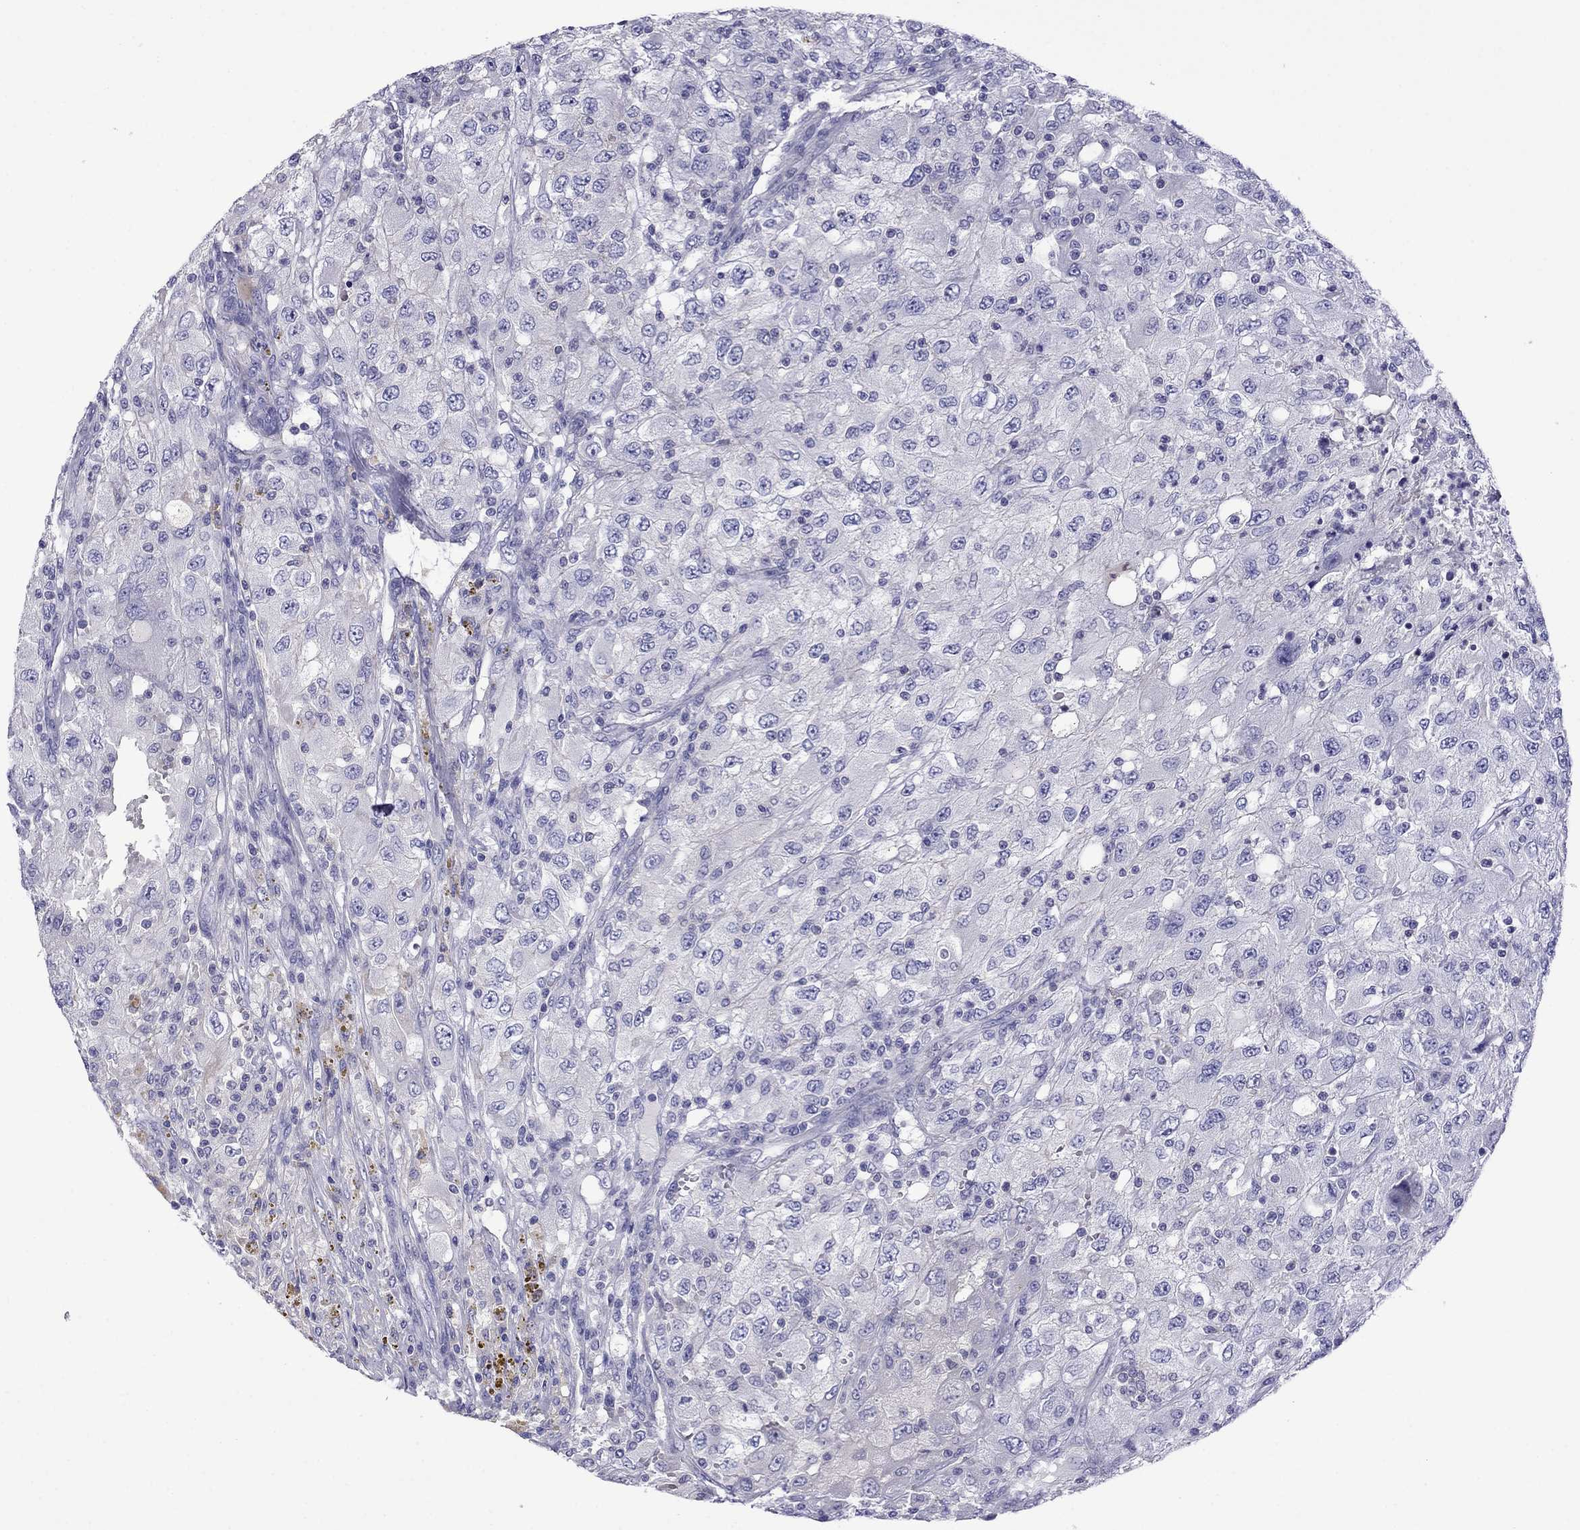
{"staining": {"intensity": "negative", "quantity": "none", "location": "none"}, "tissue": "renal cancer", "cell_type": "Tumor cells", "image_type": "cancer", "snomed": [{"axis": "morphology", "description": "Adenocarcinoma, NOS"}, {"axis": "topography", "description": "Kidney"}], "caption": "Immunohistochemical staining of human renal adenocarcinoma exhibits no significant positivity in tumor cells.", "gene": "STAR", "patient": {"sex": "female", "age": 67}}